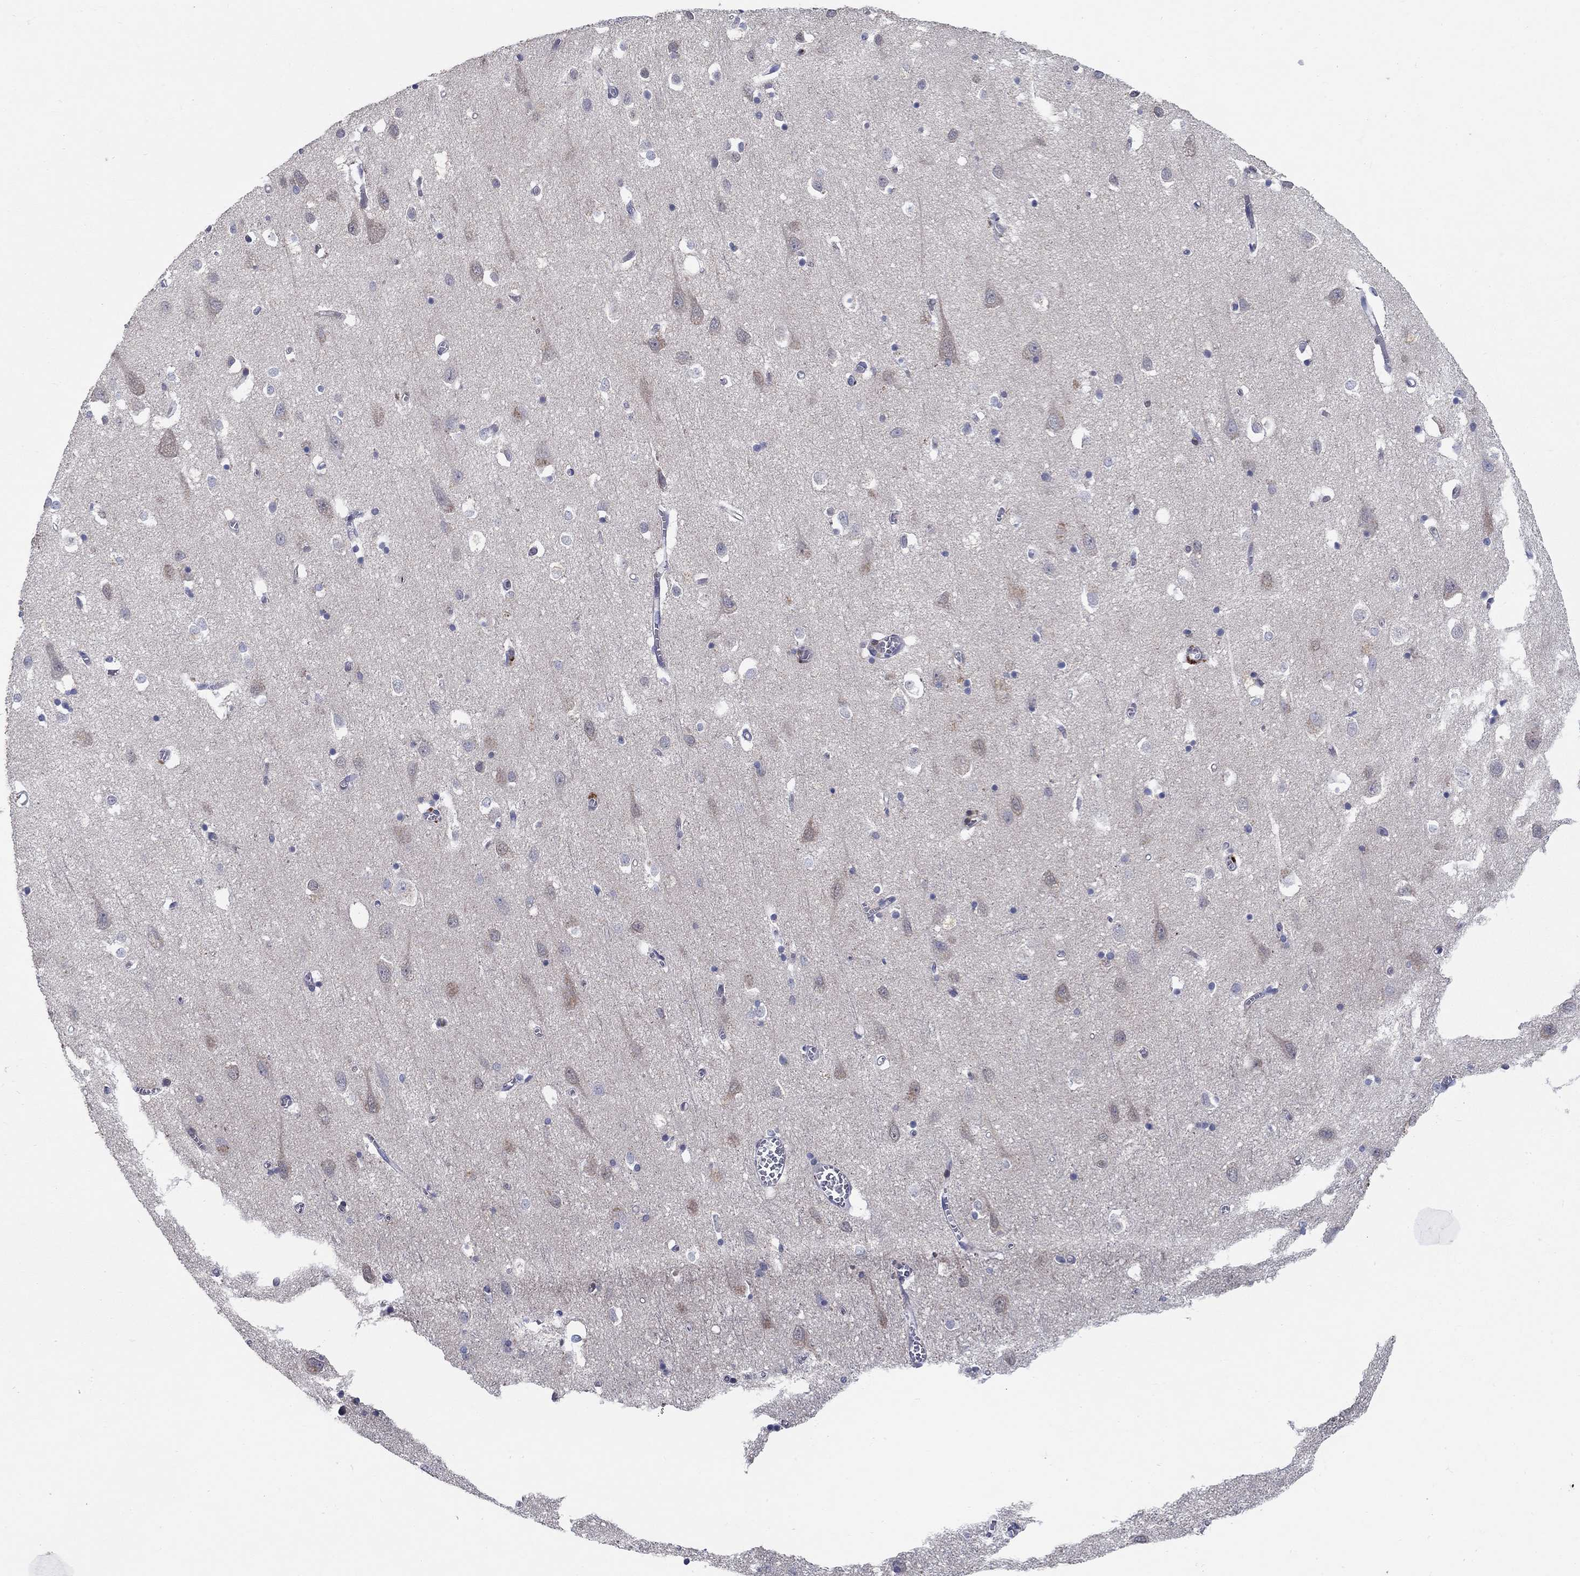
{"staining": {"intensity": "negative", "quantity": "none", "location": "none"}, "tissue": "cerebral cortex", "cell_type": "Endothelial cells", "image_type": "normal", "snomed": [{"axis": "morphology", "description": "Normal tissue, NOS"}, {"axis": "topography", "description": "Cerebral cortex"}], "caption": "The image reveals no staining of endothelial cells in benign cerebral cortex.", "gene": "AGFG2", "patient": {"sex": "male", "age": 70}}